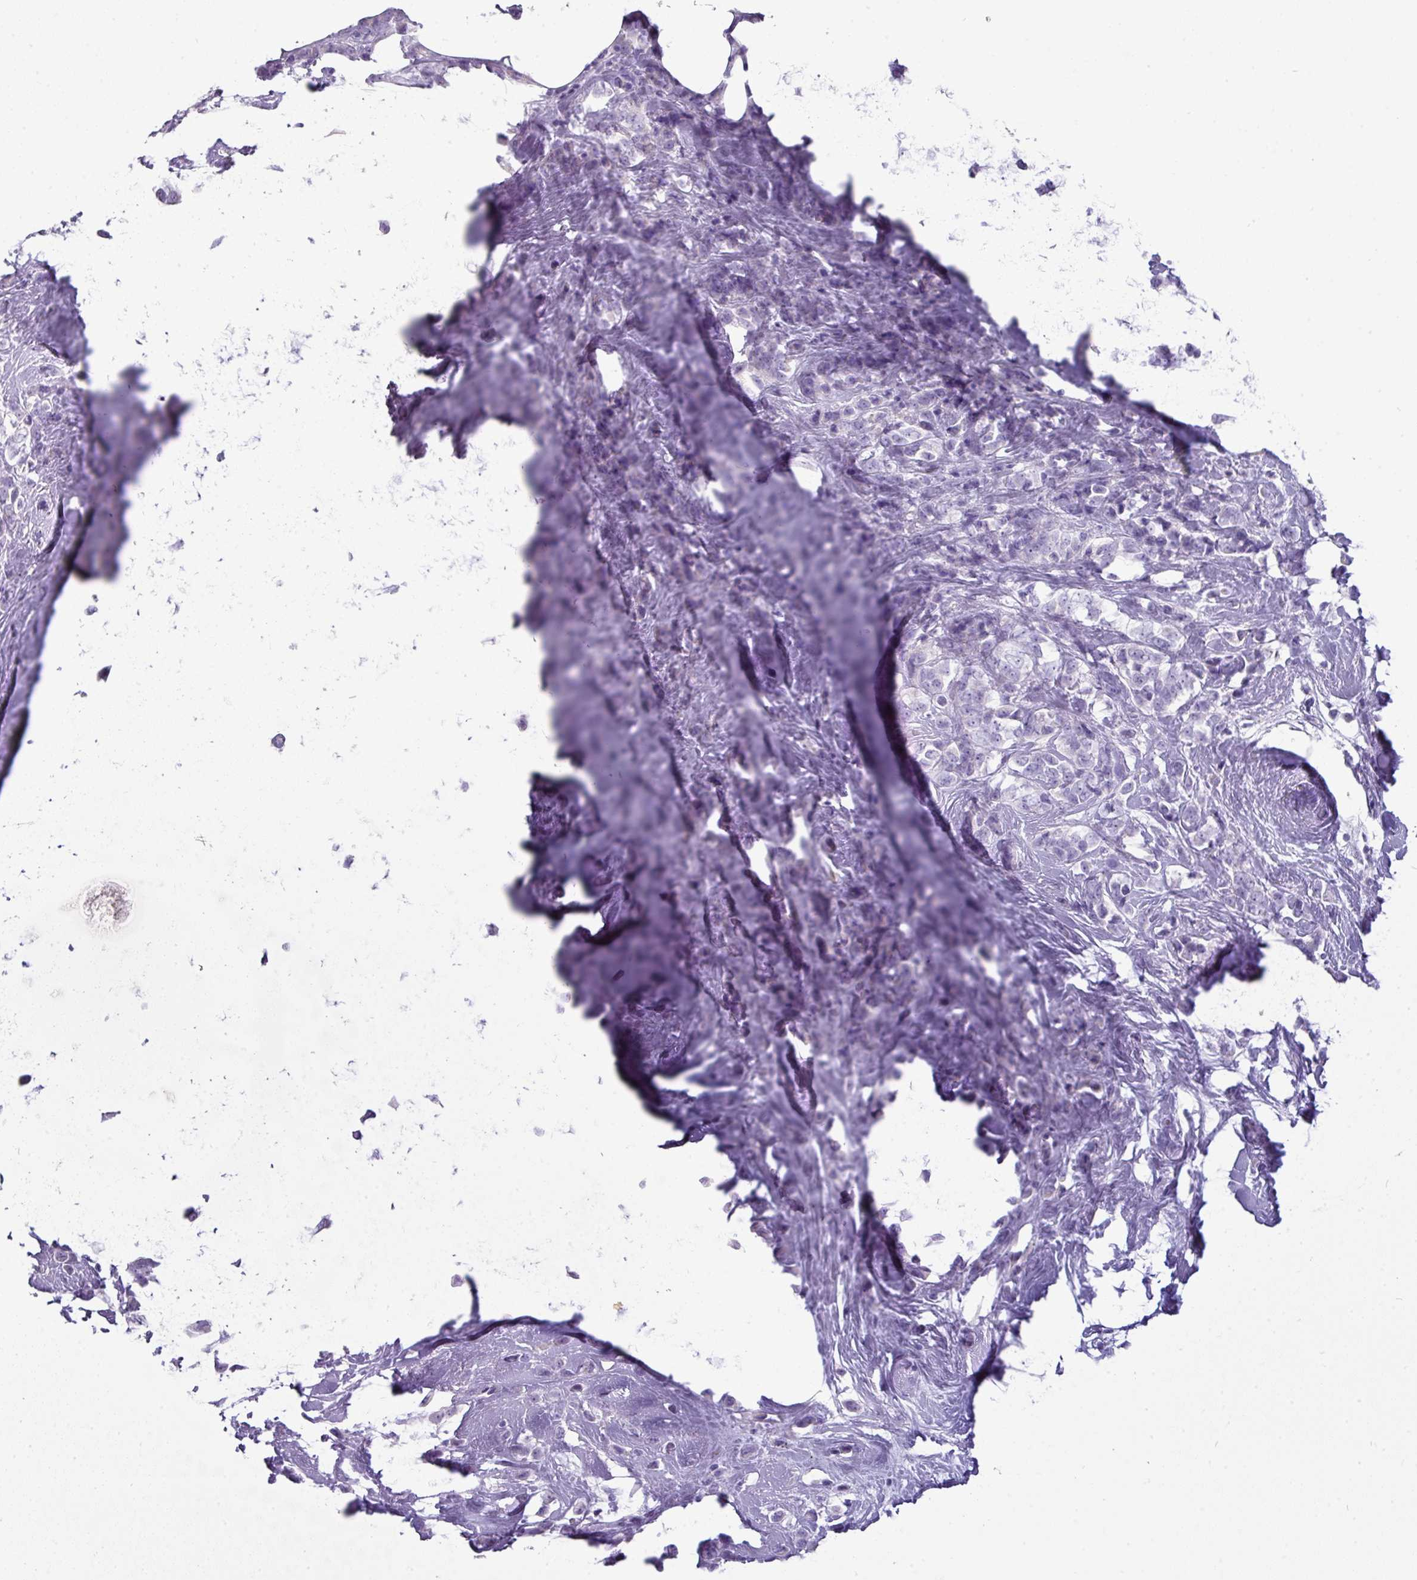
{"staining": {"intensity": "negative", "quantity": "none", "location": "none"}, "tissue": "breast cancer", "cell_type": "Tumor cells", "image_type": "cancer", "snomed": [{"axis": "morphology", "description": "Duct carcinoma"}, {"axis": "topography", "description": "Breast"}], "caption": "Tumor cells are negative for brown protein staining in breast intraductal carcinoma.", "gene": "GSTA3", "patient": {"sex": "female", "age": 80}}